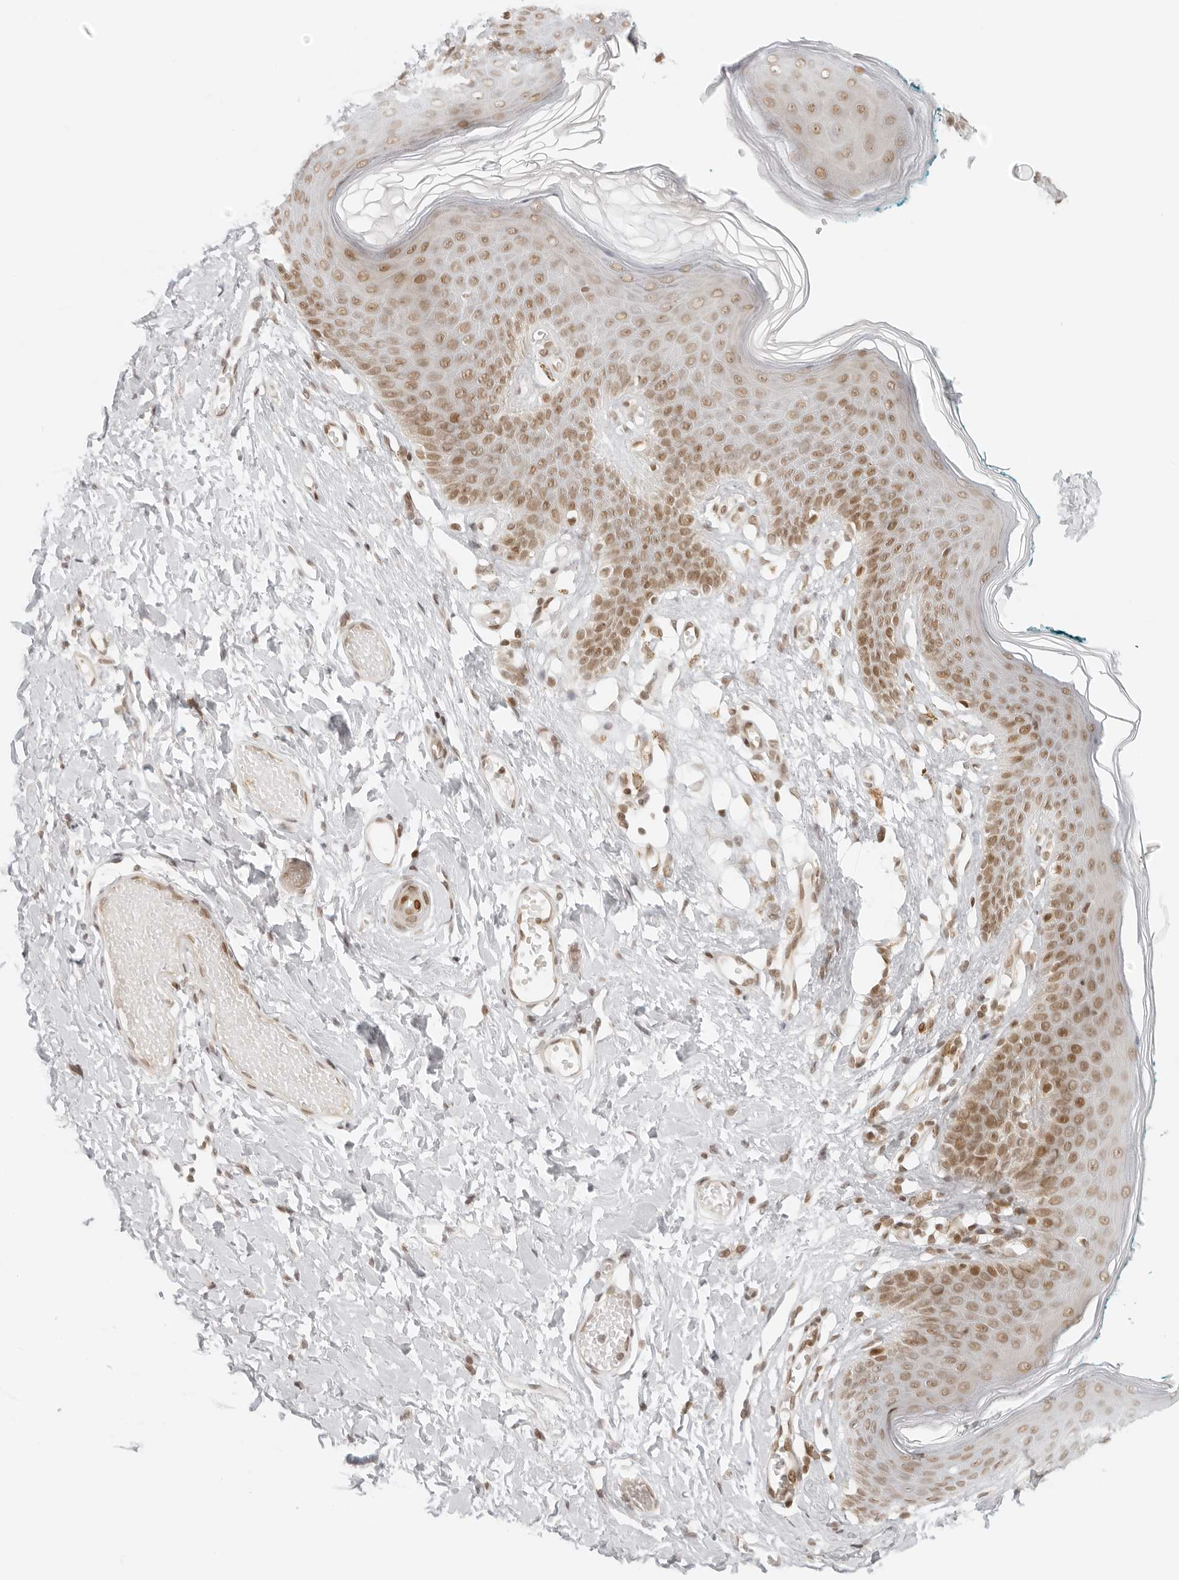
{"staining": {"intensity": "moderate", "quantity": ">75%", "location": "nuclear"}, "tissue": "skin", "cell_type": "Epidermal cells", "image_type": "normal", "snomed": [{"axis": "morphology", "description": "Normal tissue, NOS"}, {"axis": "morphology", "description": "Inflammation, NOS"}, {"axis": "topography", "description": "Vulva"}], "caption": "A brown stain shows moderate nuclear positivity of a protein in epidermal cells of normal skin.", "gene": "RCC1", "patient": {"sex": "female", "age": 84}}